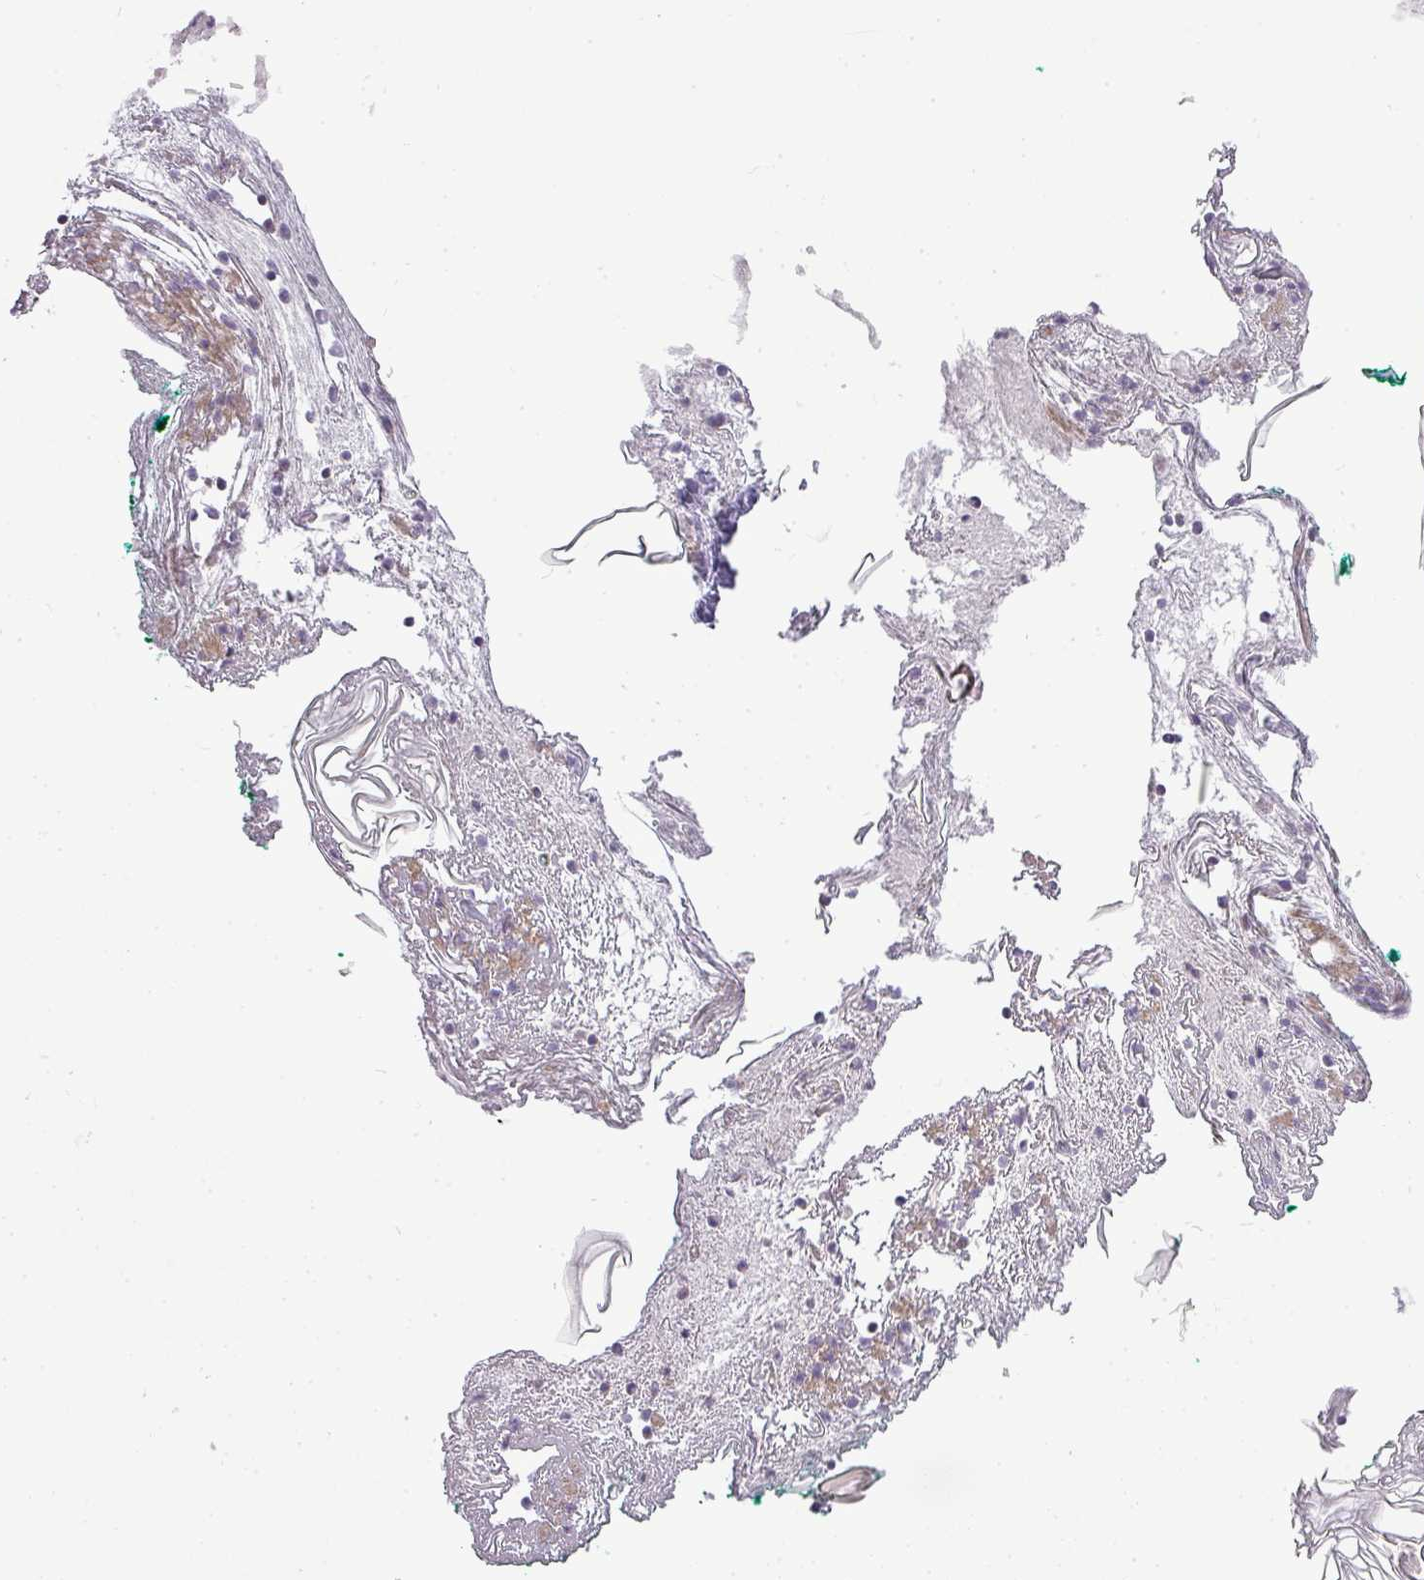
{"staining": {"intensity": "weak", "quantity": ">75%", "location": "cytoplasmic/membranous"}, "tissue": "skin", "cell_type": "Fibroblasts", "image_type": "normal", "snomed": [{"axis": "morphology", "description": "Normal tissue, NOS"}, {"axis": "morphology", "description": "Malignant melanoma, NOS"}, {"axis": "topography", "description": "Skin"}], "caption": "Protein expression analysis of unremarkable skin reveals weak cytoplasmic/membranous expression in about >75% of fibroblasts. (DAB IHC, brown staining for protein, blue staining for nuclei).", "gene": "ZDHHC1", "patient": {"sex": "male", "age": 80}}